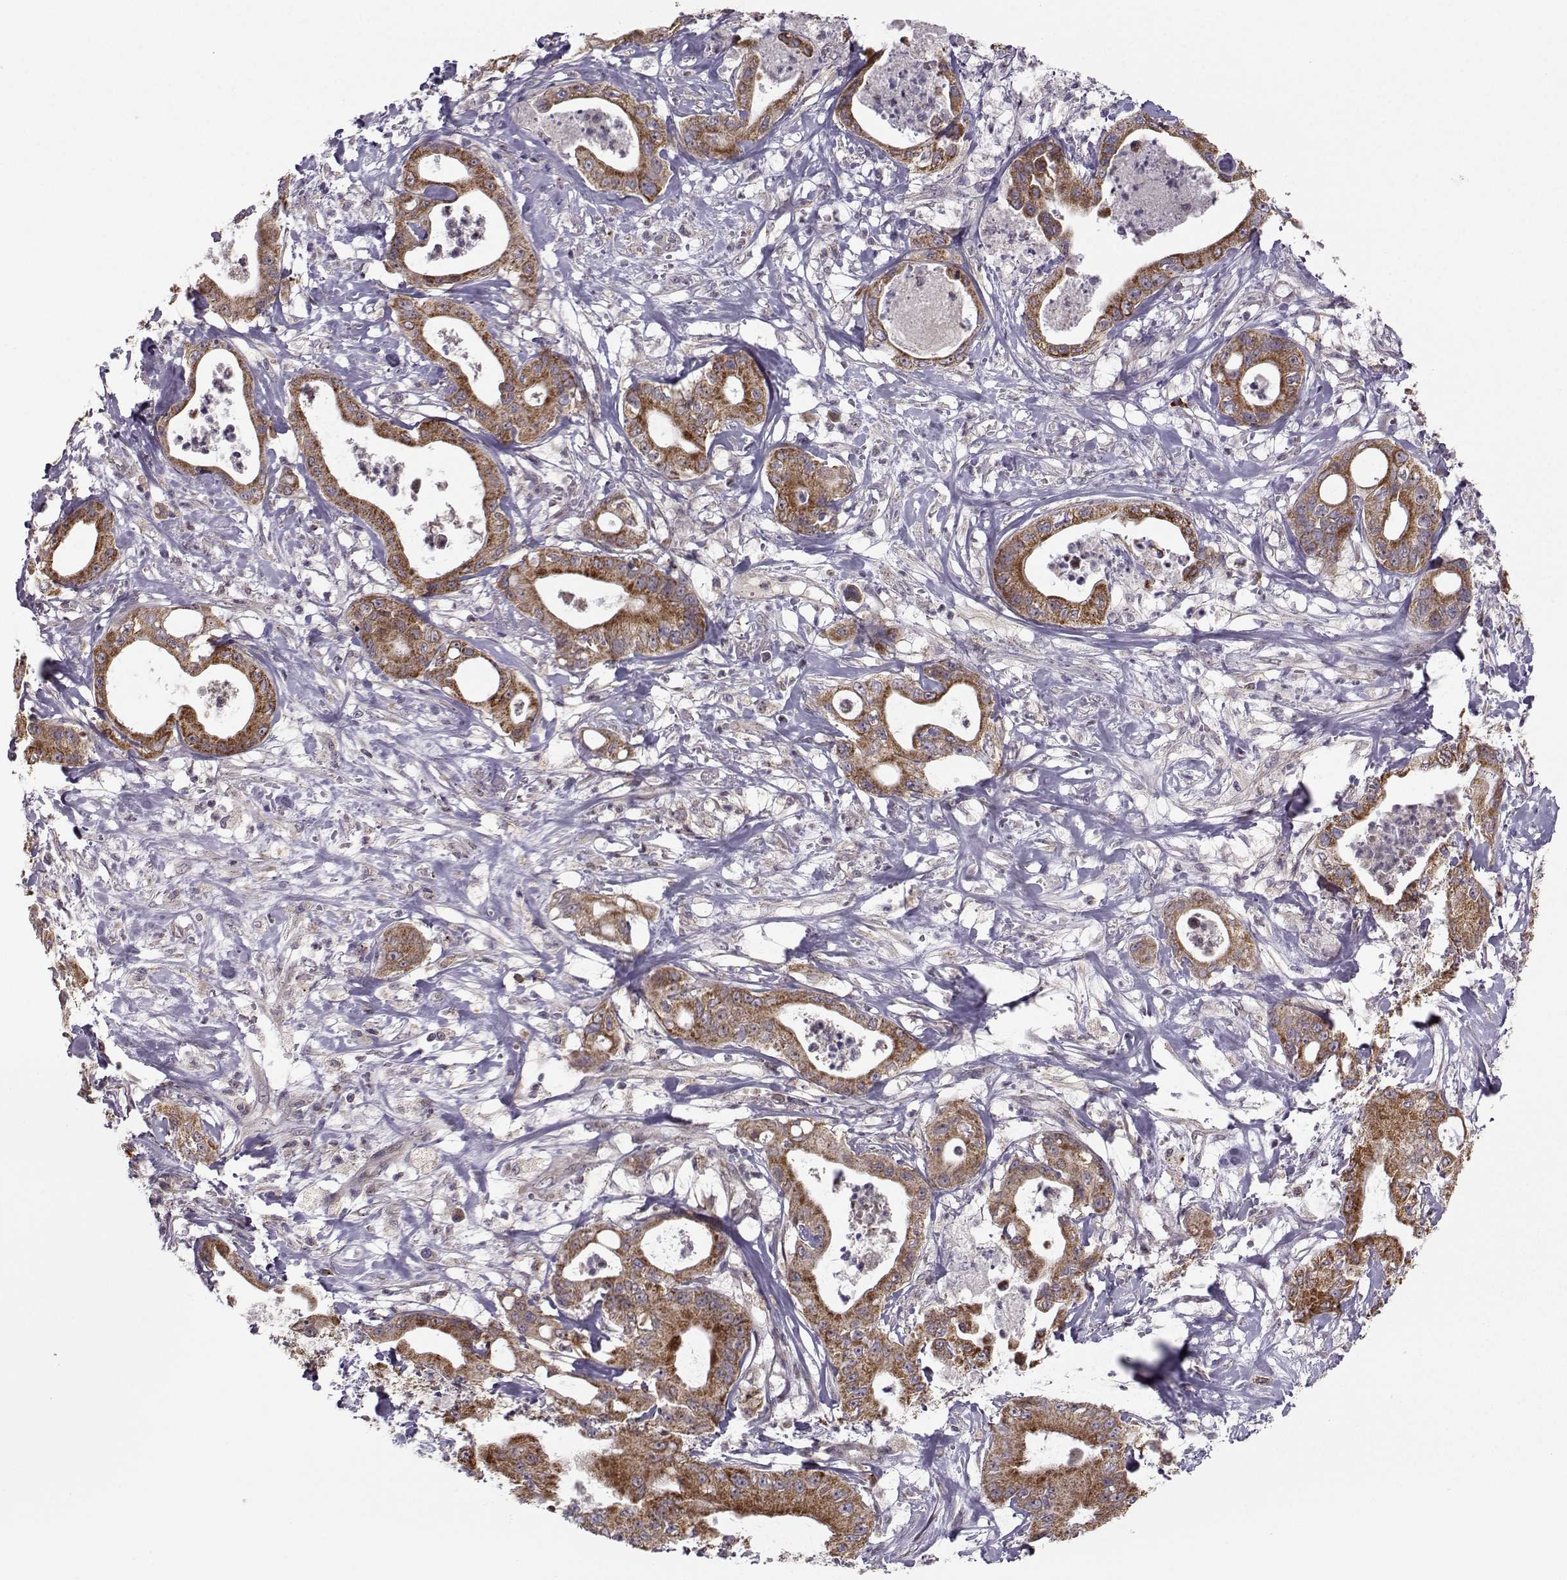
{"staining": {"intensity": "strong", "quantity": ">75%", "location": "cytoplasmic/membranous"}, "tissue": "pancreatic cancer", "cell_type": "Tumor cells", "image_type": "cancer", "snomed": [{"axis": "morphology", "description": "Adenocarcinoma, NOS"}, {"axis": "topography", "description": "Pancreas"}], "caption": "The immunohistochemical stain labels strong cytoplasmic/membranous positivity in tumor cells of adenocarcinoma (pancreatic) tissue.", "gene": "NECAB3", "patient": {"sex": "male", "age": 71}}